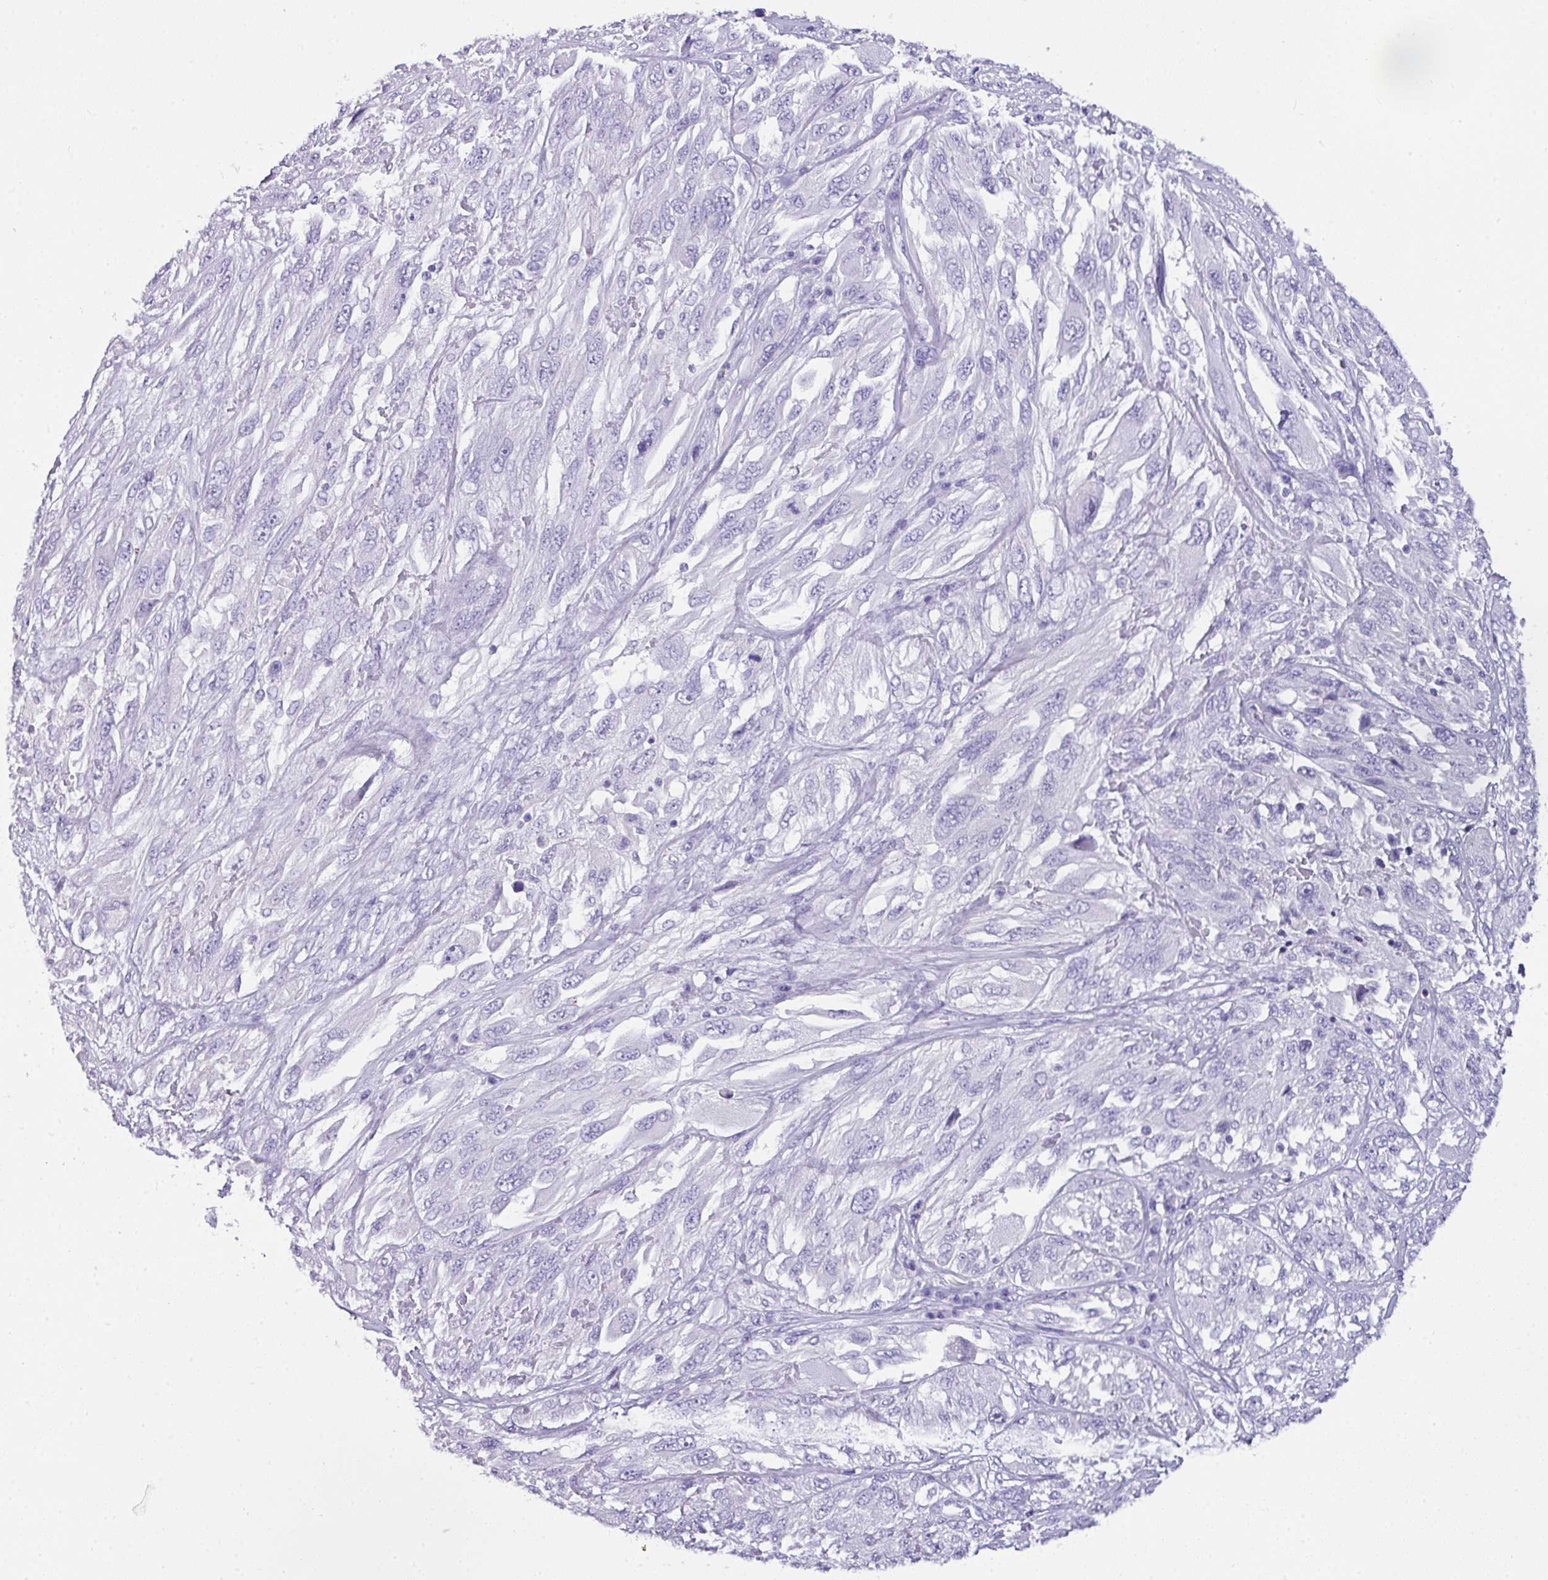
{"staining": {"intensity": "negative", "quantity": "none", "location": "none"}, "tissue": "melanoma", "cell_type": "Tumor cells", "image_type": "cancer", "snomed": [{"axis": "morphology", "description": "Malignant melanoma, NOS"}, {"axis": "topography", "description": "Skin"}], "caption": "The immunohistochemistry (IHC) photomicrograph has no significant positivity in tumor cells of melanoma tissue. (DAB (3,3'-diaminobenzidine) IHC visualized using brightfield microscopy, high magnification).", "gene": "NAPSA", "patient": {"sex": "female", "age": 91}}